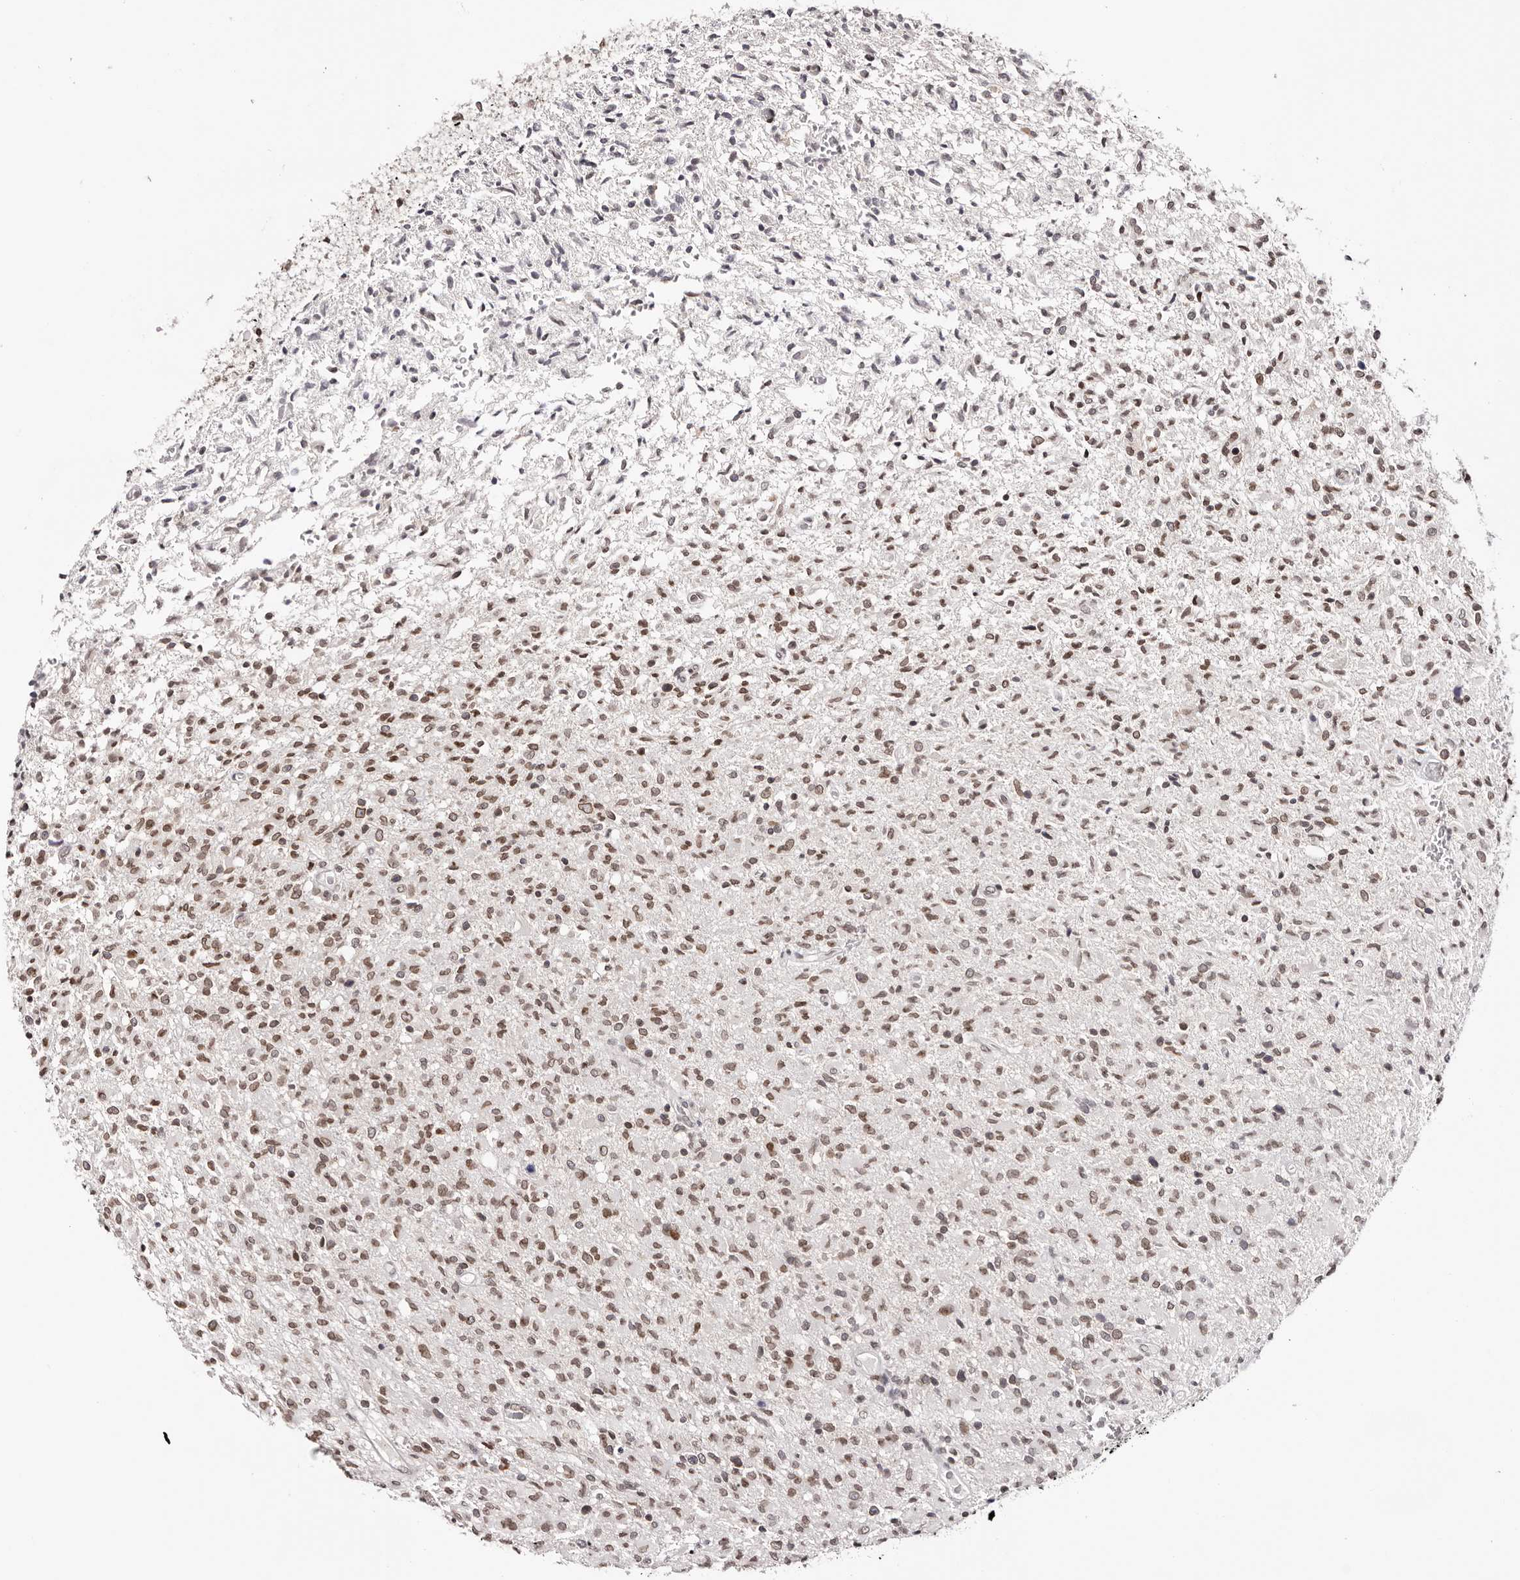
{"staining": {"intensity": "moderate", "quantity": "25%-75%", "location": "cytoplasmic/membranous,nuclear"}, "tissue": "glioma", "cell_type": "Tumor cells", "image_type": "cancer", "snomed": [{"axis": "morphology", "description": "Glioma, malignant, High grade"}, {"axis": "topography", "description": "Brain"}], "caption": "A brown stain shows moderate cytoplasmic/membranous and nuclear expression of a protein in human malignant glioma (high-grade) tumor cells.", "gene": "NUP153", "patient": {"sex": "female", "age": 57}}